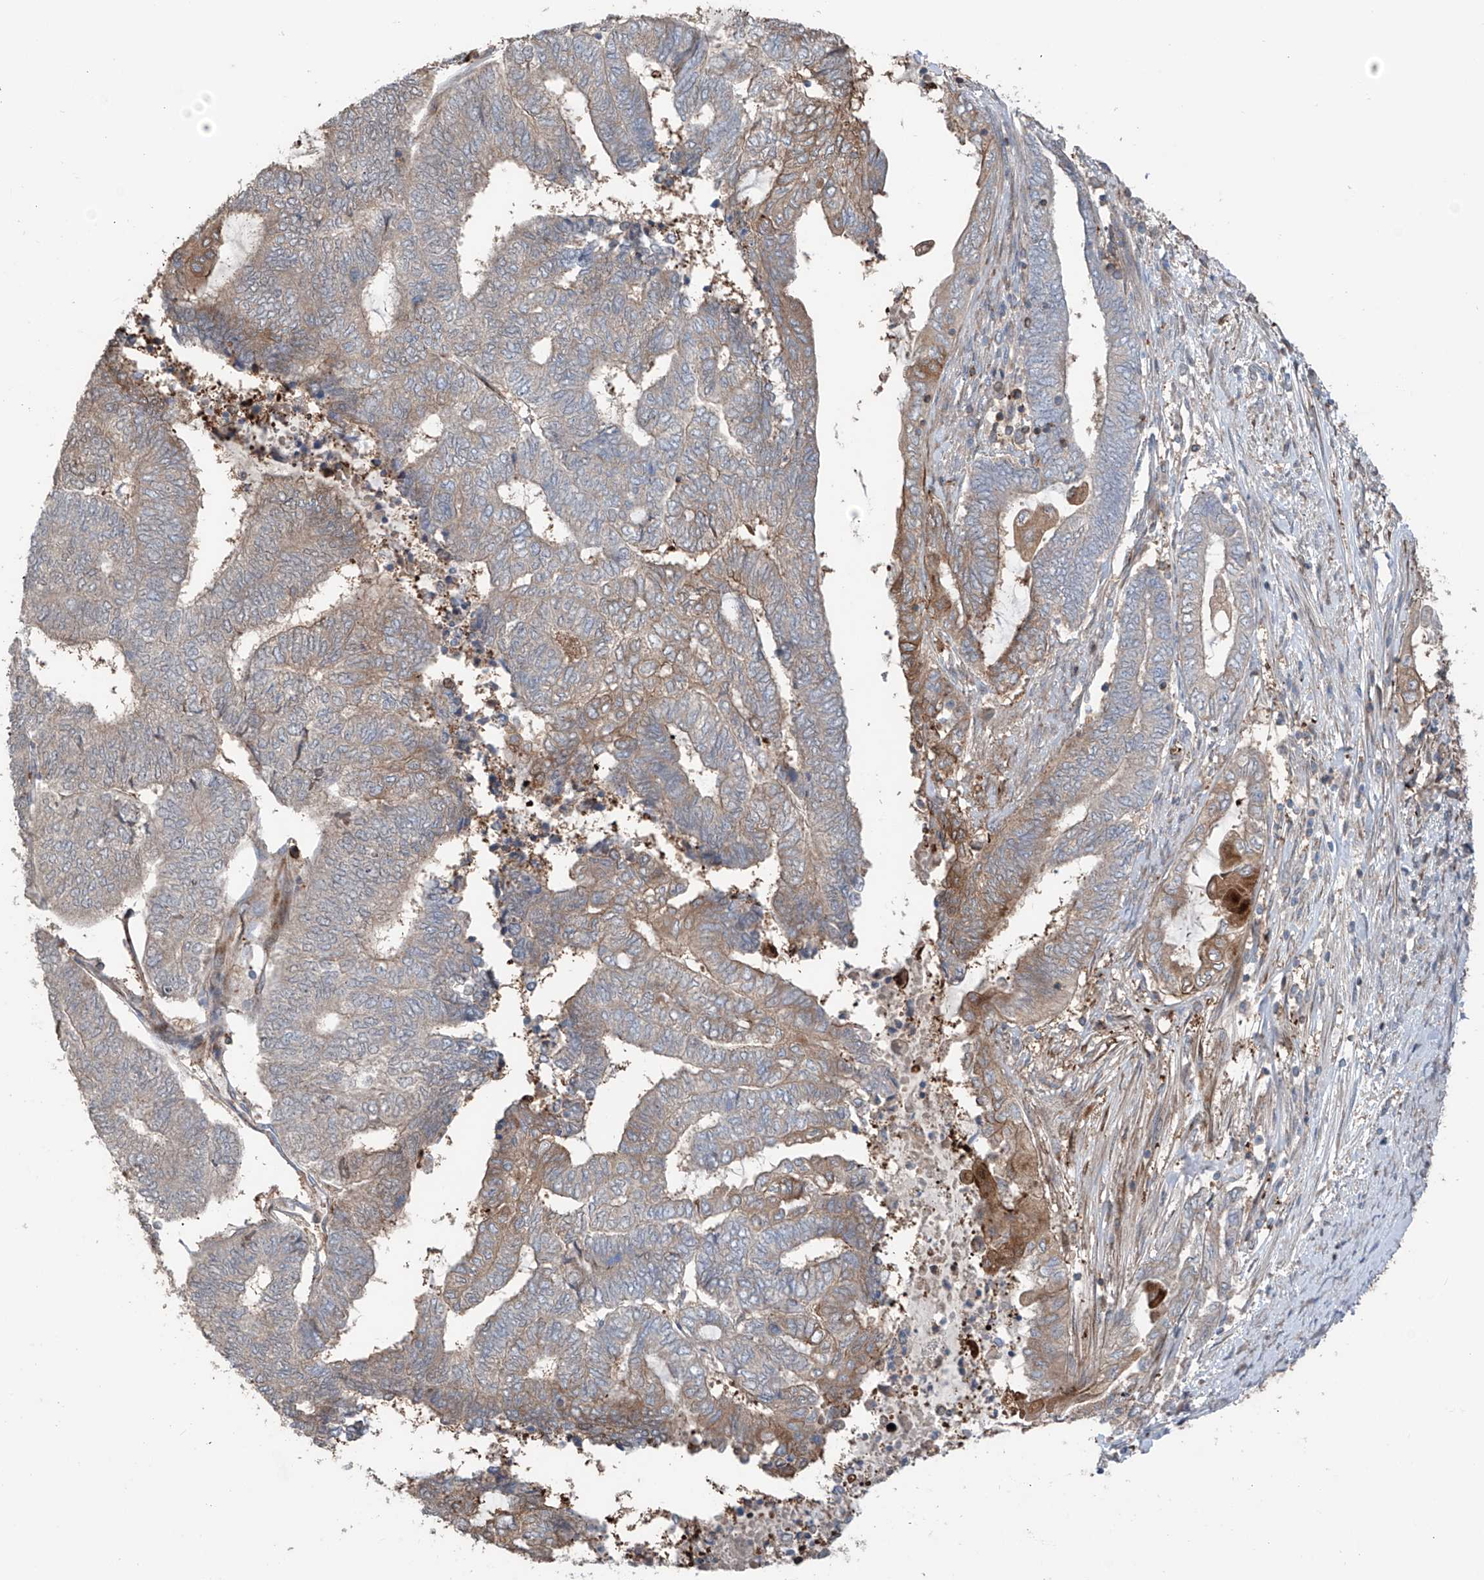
{"staining": {"intensity": "moderate", "quantity": "<25%", "location": "cytoplasmic/membranous"}, "tissue": "endometrial cancer", "cell_type": "Tumor cells", "image_type": "cancer", "snomed": [{"axis": "morphology", "description": "Adenocarcinoma, NOS"}, {"axis": "topography", "description": "Uterus"}, {"axis": "topography", "description": "Endometrium"}], "caption": "This is a histology image of IHC staining of adenocarcinoma (endometrial), which shows moderate expression in the cytoplasmic/membranous of tumor cells.", "gene": "SAMD3", "patient": {"sex": "female", "age": 70}}